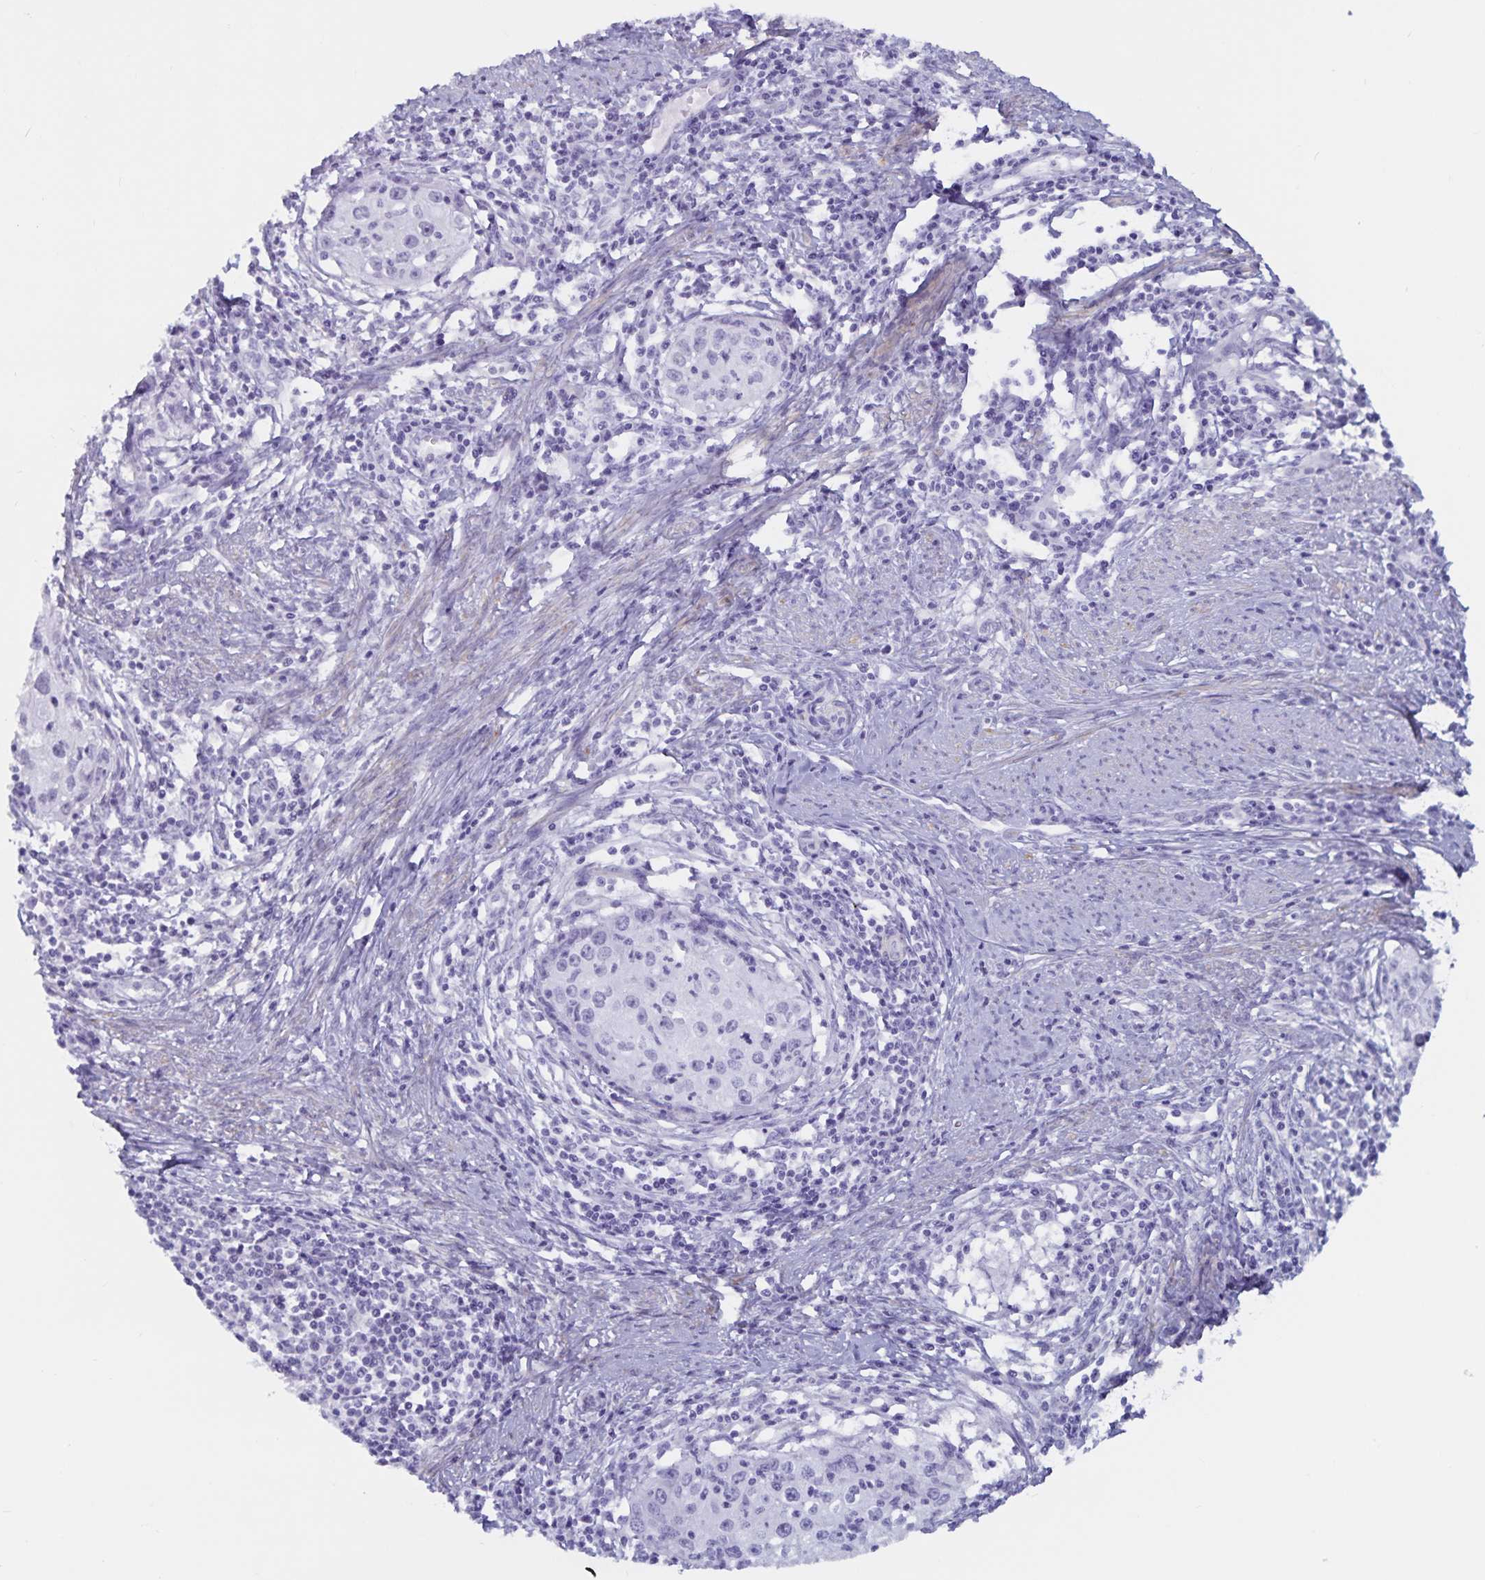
{"staining": {"intensity": "negative", "quantity": "none", "location": "none"}, "tissue": "cervical cancer", "cell_type": "Tumor cells", "image_type": "cancer", "snomed": [{"axis": "morphology", "description": "Squamous cell carcinoma, NOS"}, {"axis": "topography", "description": "Cervix"}], "caption": "A high-resolution histopathology image shows IHC staining of cervical cancer (squamous cell carcinoma), which reveals no significant staining in tumor cells.", "gene": "GPR137", "patient": {"sex": "female", "age": 40}}